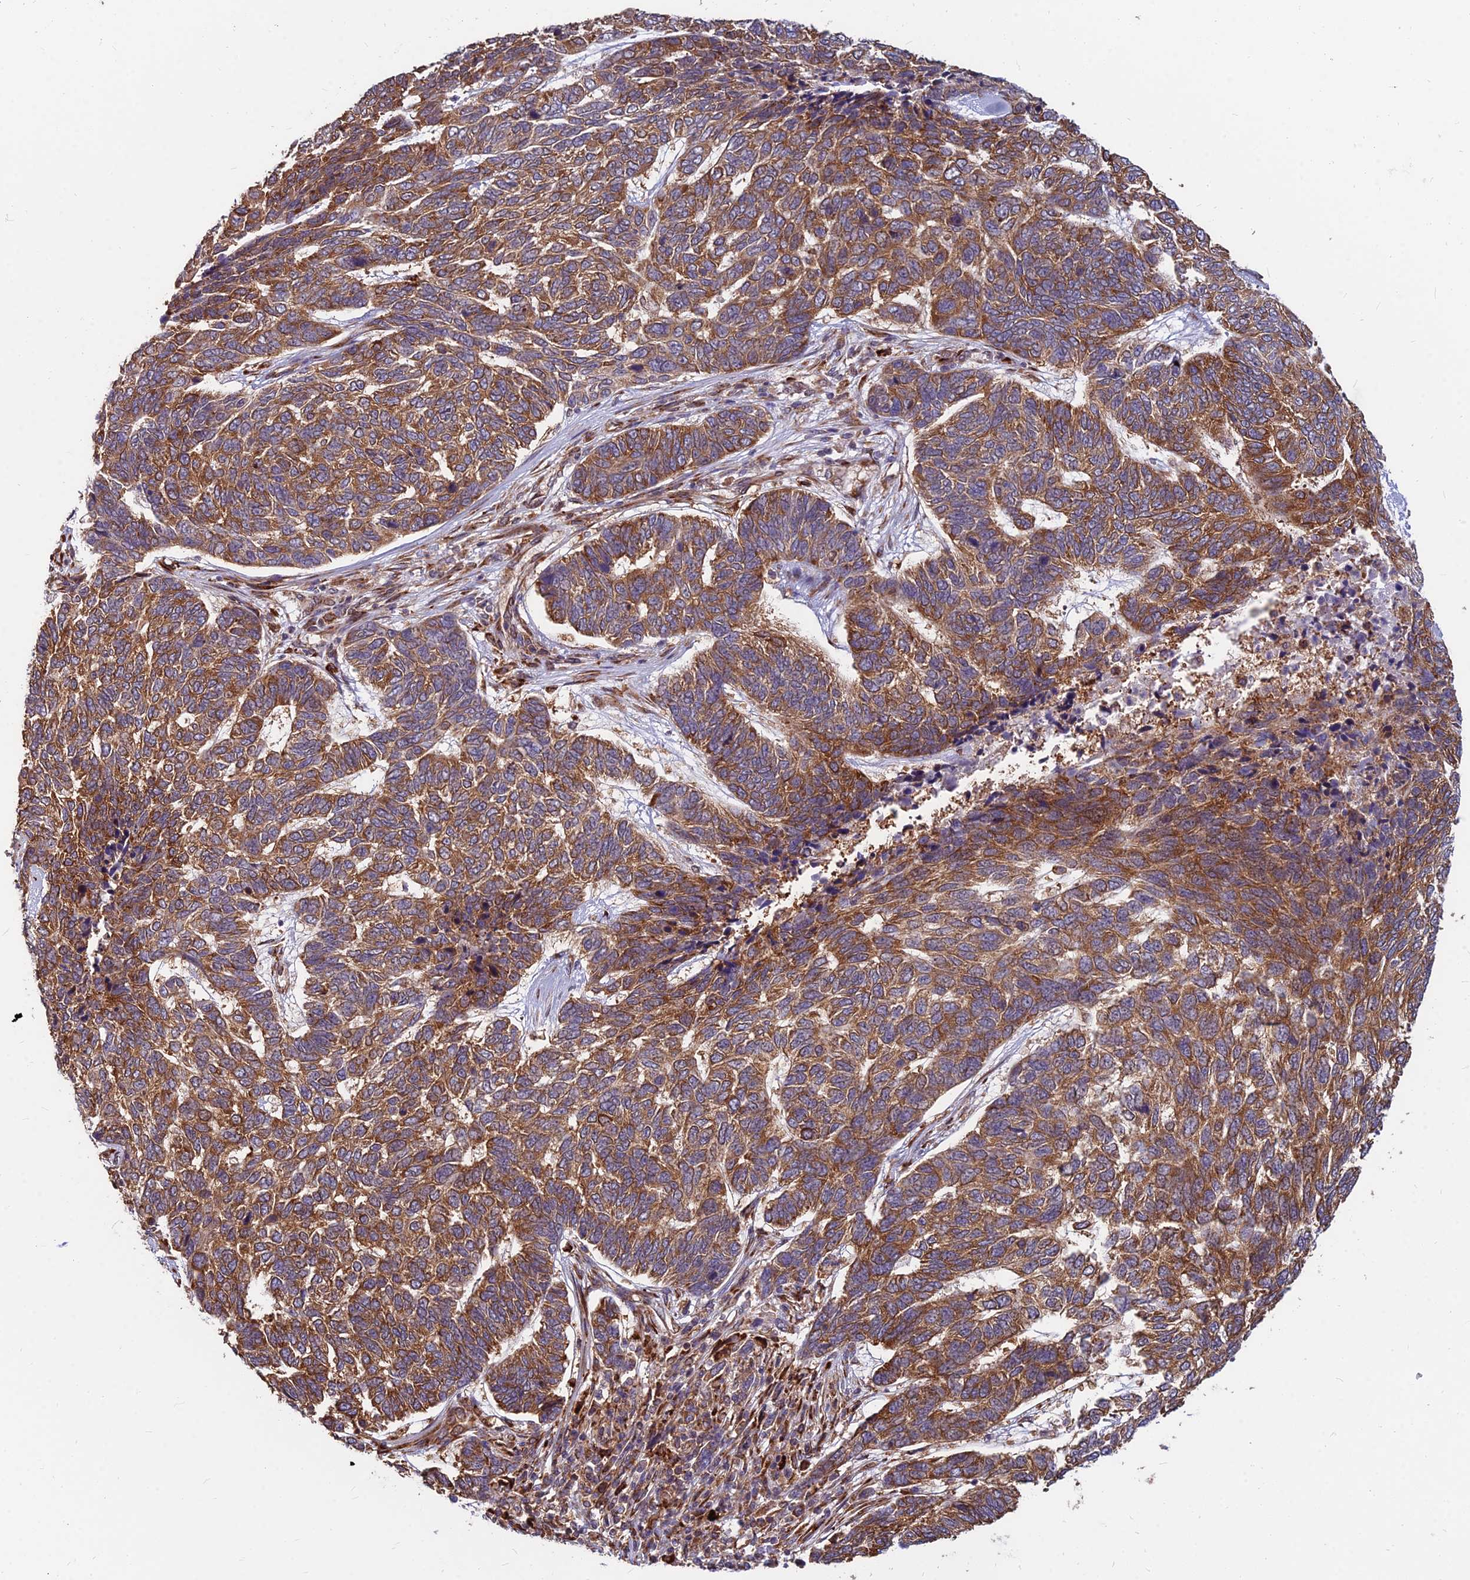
{"staining": {"intensity": "strong", "quantity": ">75%", "location": "cytoplasmic/membranous"}, "tissue": "skin cancer", "cell_type": "Tumor cells", "image_type": "cancer", "snomed": [{"axis": "morphology", "description": "Basal cell carcinoma"}, {"axis": "topography", "description": "Skin"}], "caption": "DAB immunohistochemical staining of skin basal cell carcinoma demonstrates strong cytoplasmic/membranous protein staining in approximately >75% of tumor cells. The staining is performed using DAB (3,3'-diaminobenzidine) brown chromogen to label protein expression. The nuclei are counter-stained blue using hematoxylin.", "gene": "CCT6B", "patient": {"sex": "female", "age": 65}}